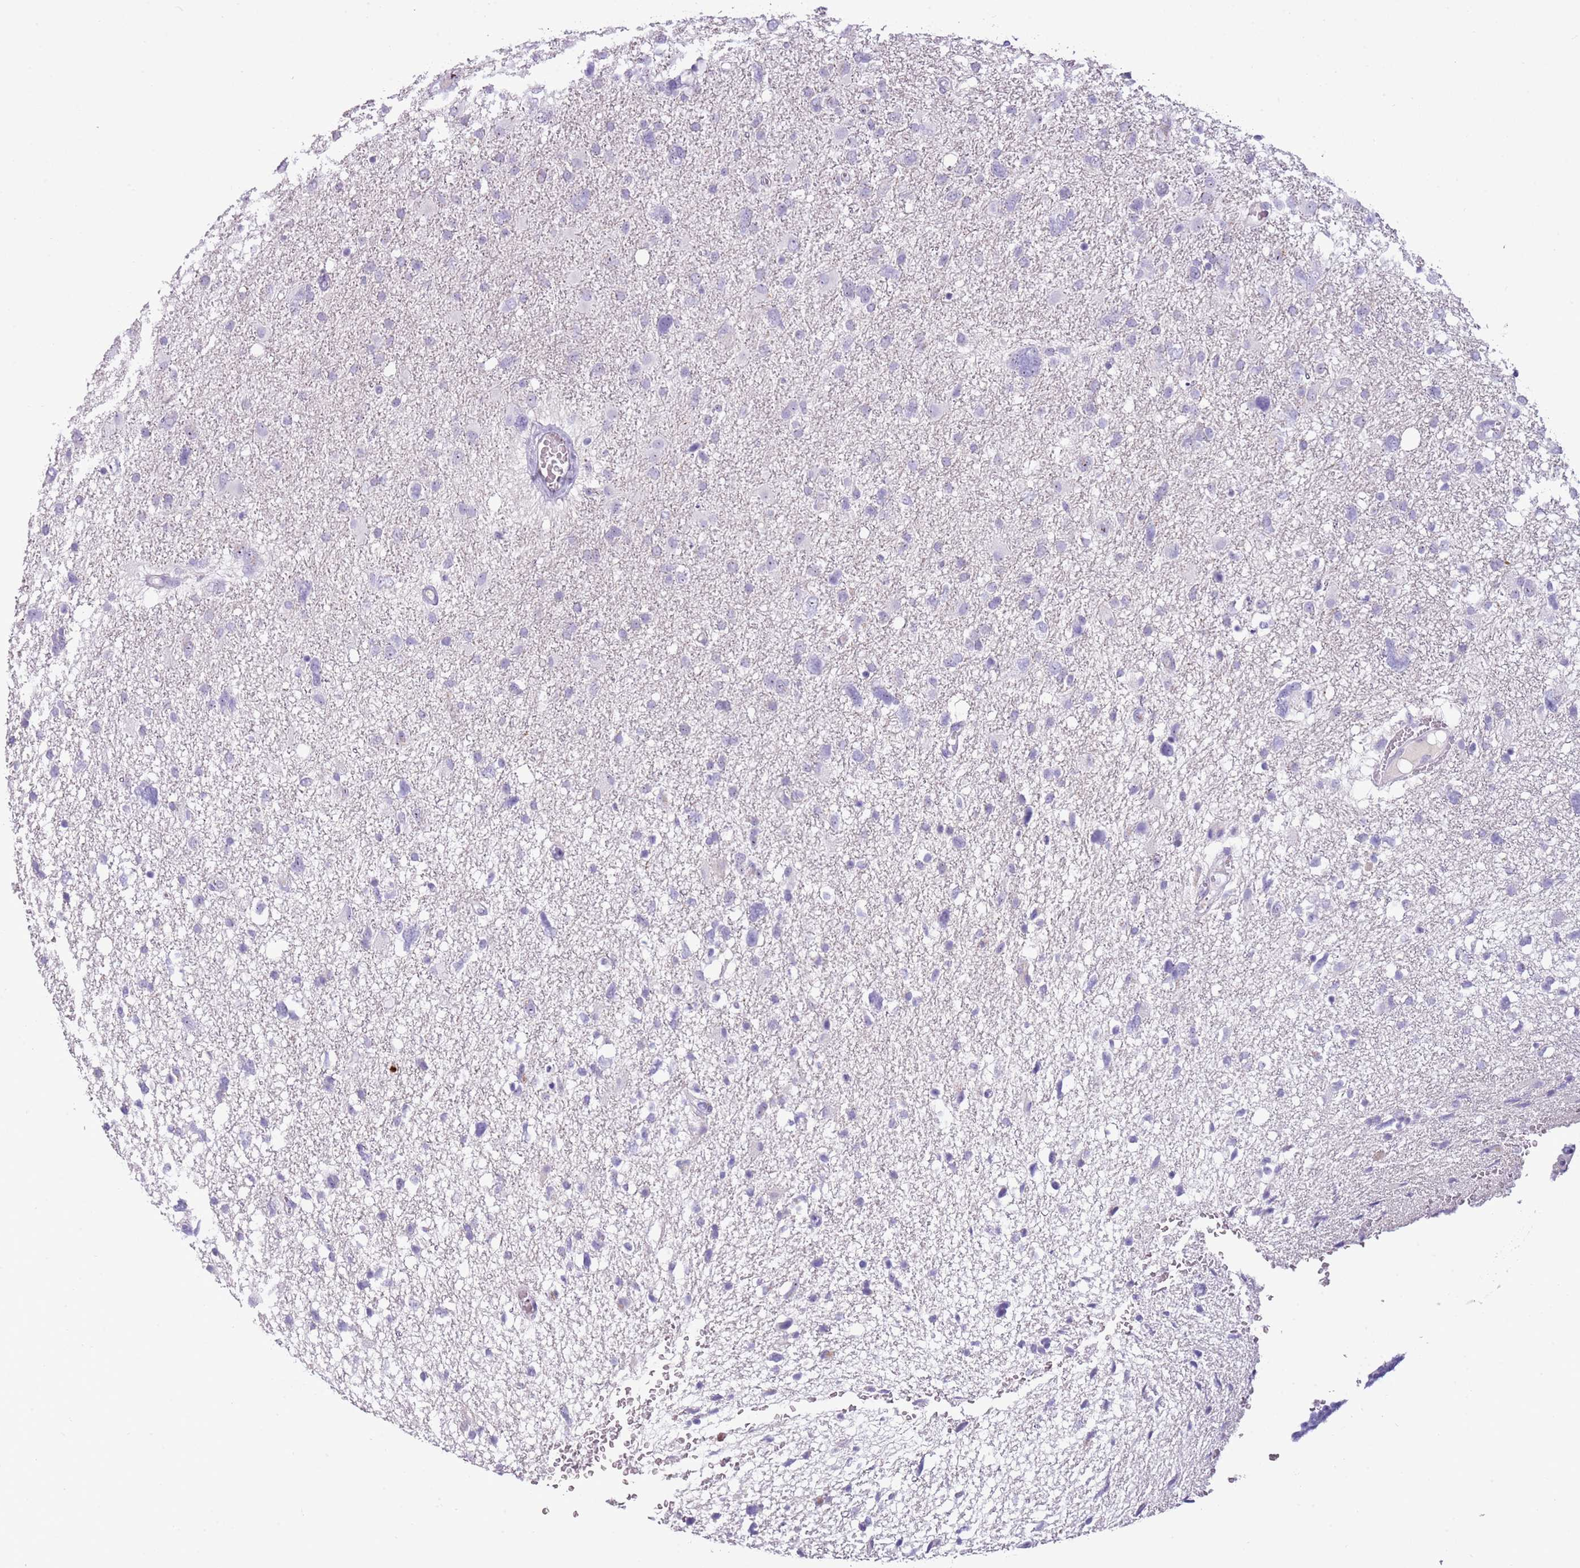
{"staining": {"intensity": "negative", "quantity": "none", "location": "none"}, "tissue": "glioma", "cell_type": "Tumor cells", "image_type": "cancer", "snomed": [{"axis": "morphology", "description": "Glioma, malignant, High grade"}, {"axis": "topography", "description": "Brain"}], "caption": "An immunohistochemistry (IHC) micrograph of glioma is shown. There is no staining in tumor cells of glioma.", "gene": "NBPF6", "patient": {"sex": "male", "age": 61}}